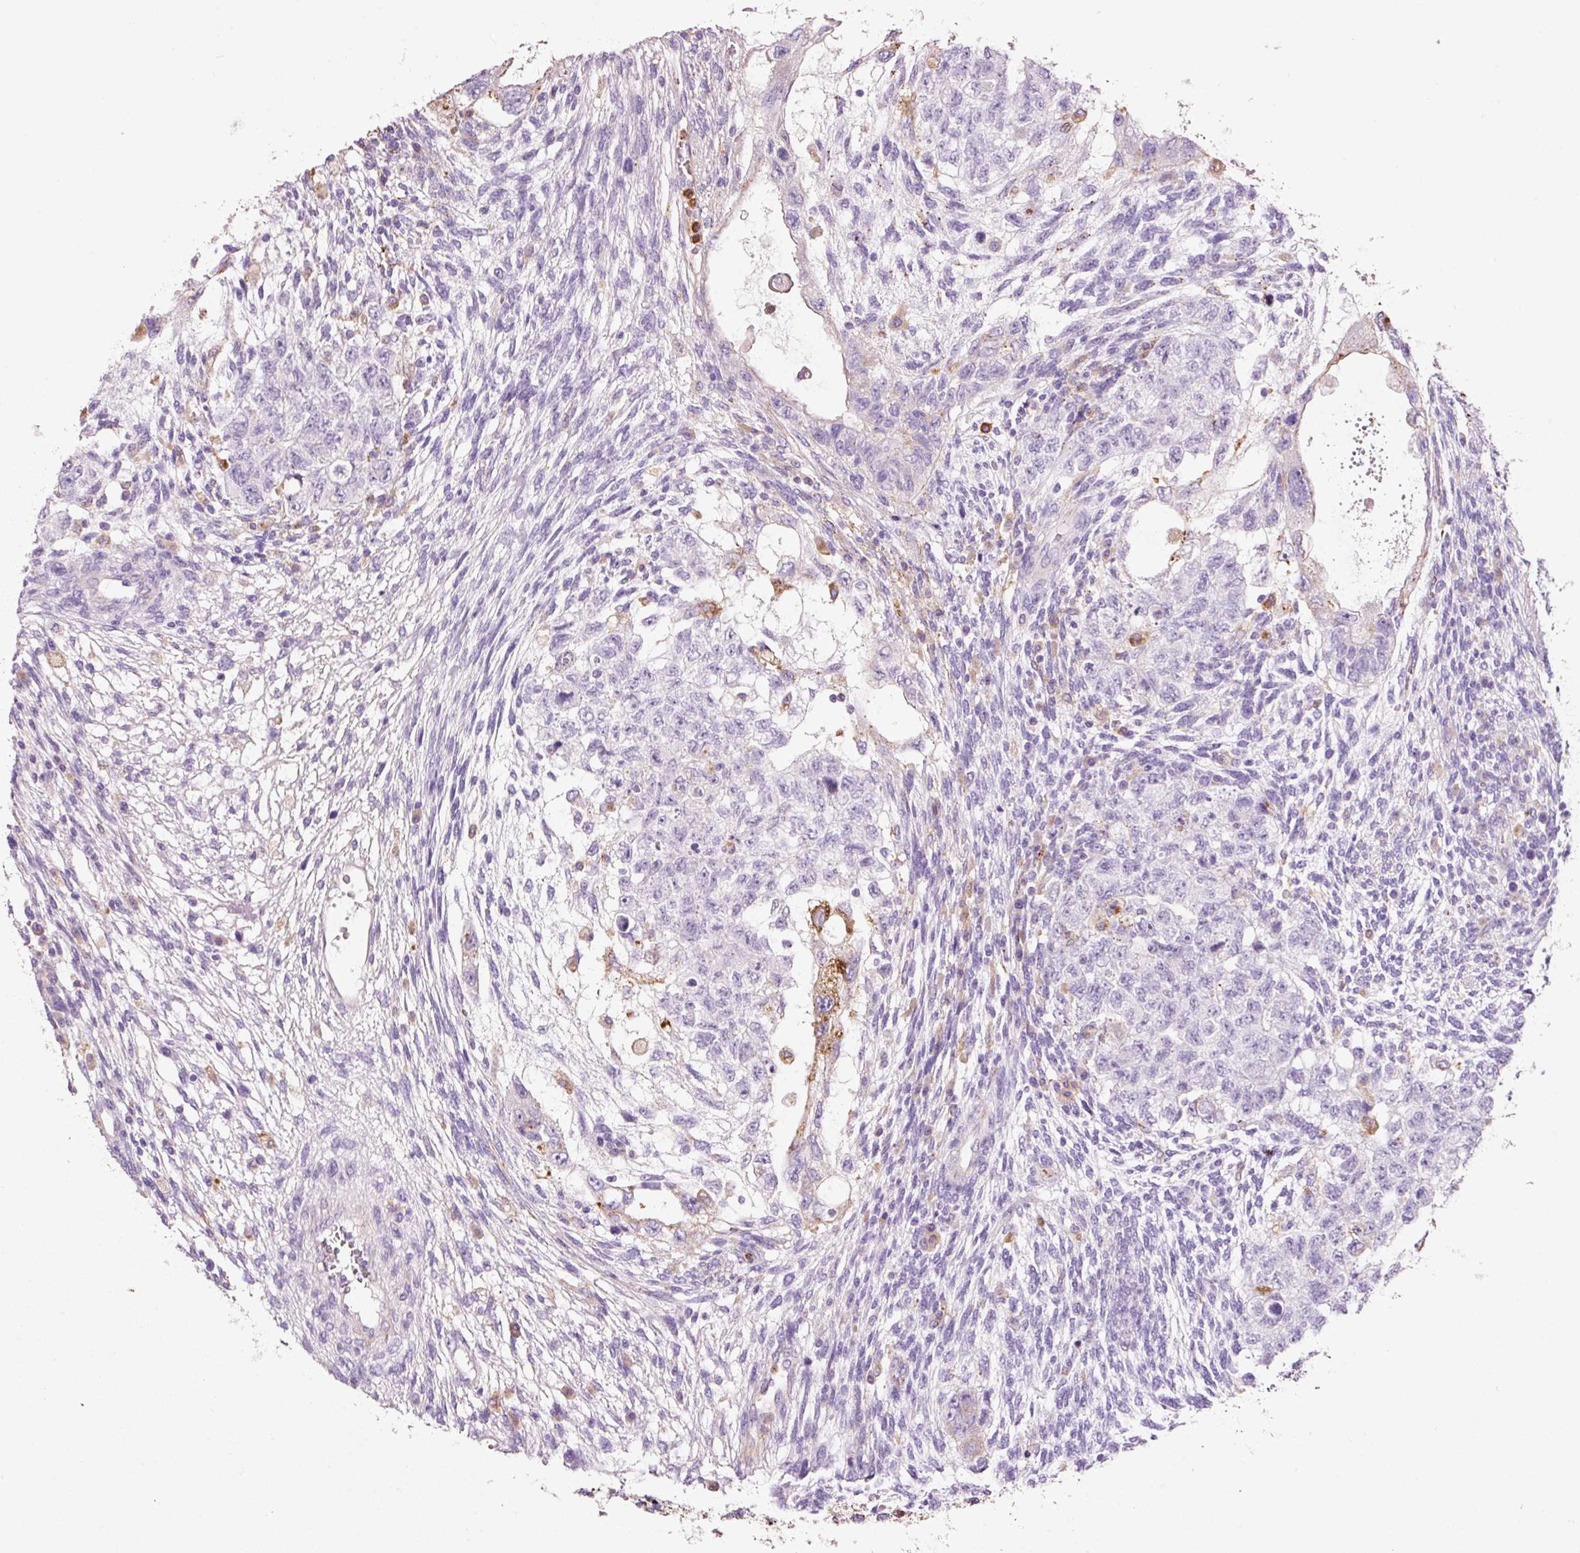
{"staining": {"intensity": "negative", "quantity": "none", "location": "none"}, "tissue": "testis cancer", "cell_type": "Tumor cells", "image_type": "cancer", "snomed": [{"axis": "morphology", "description": "Normal tissue, NOS"}, {"axis": "morphology", "description": "Carcinoma, Embryonal, NOS"}, {"axis": "topography", "description": "Testis"}], "caption": "High magnification brightfield microscopy of testis cancer stained with DAB (3,3'-diaminobenzidine) (brown) and counterstained with hematoxylin (blue): tumor cells show no significant staining. (DAB IHC, high magnification).", "gene": "TMC8", "patient": {"sex": "male", "age": 36}}